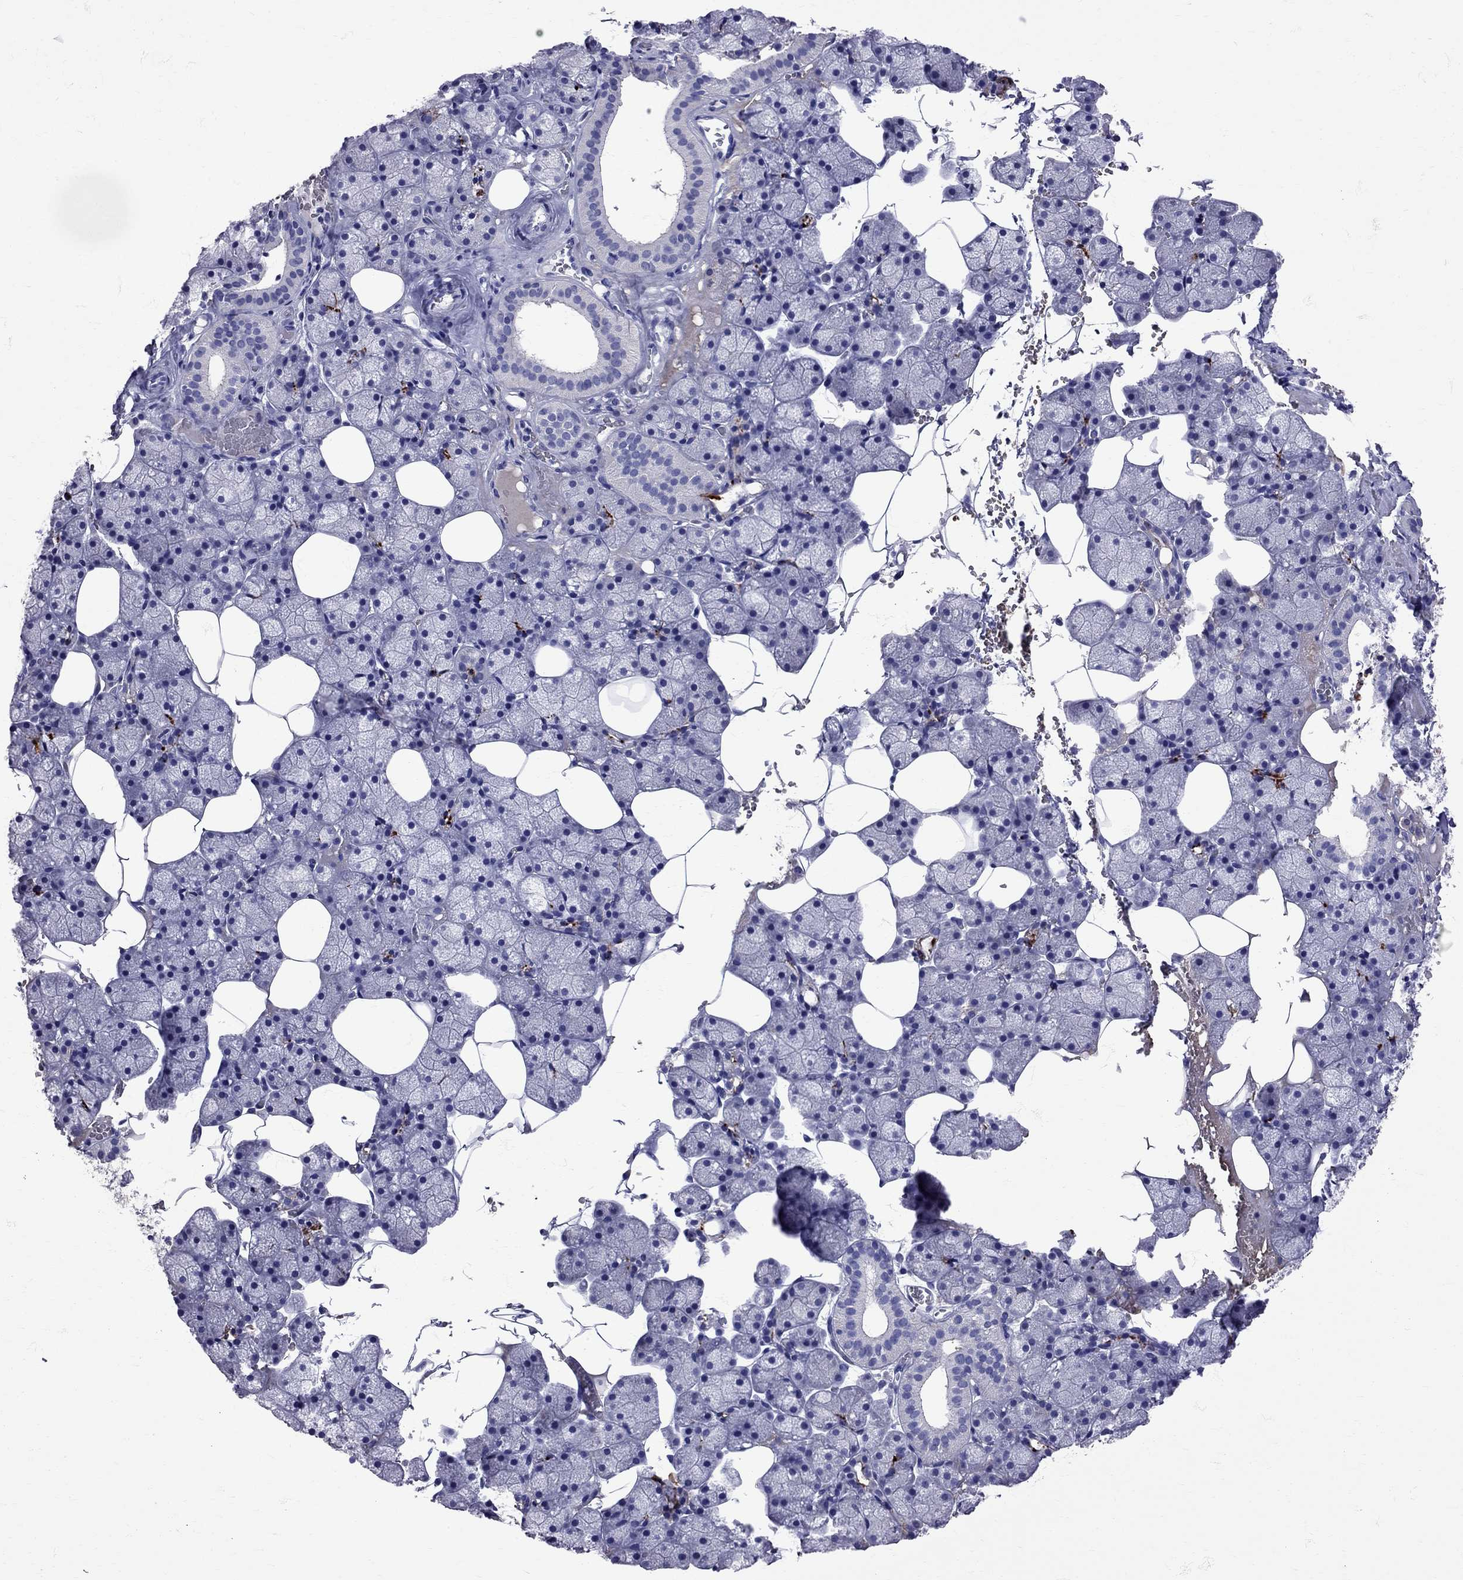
{"staining": {"intensity": "moderate", "quantity": "<25%", "location": "cytoplasmic/membranous"}, "tissue": "salivary gland", "cell_type": "Glandular cells", "image_type": "normal", "snomed": [{"axis": "morphology", "description": "Normal tissue, NOS"}, {"axis": "topography", "description": "Salivary gland"}], "caption": "The photomicrograph reveals immunohistochemical staining of benign salivary gland. There is moderate cytoplasmic/membranous staining is appreciated in about <25% of glandular cells.", "gene": "TBR1", "patient": {"sex": "male", "age": 38}}